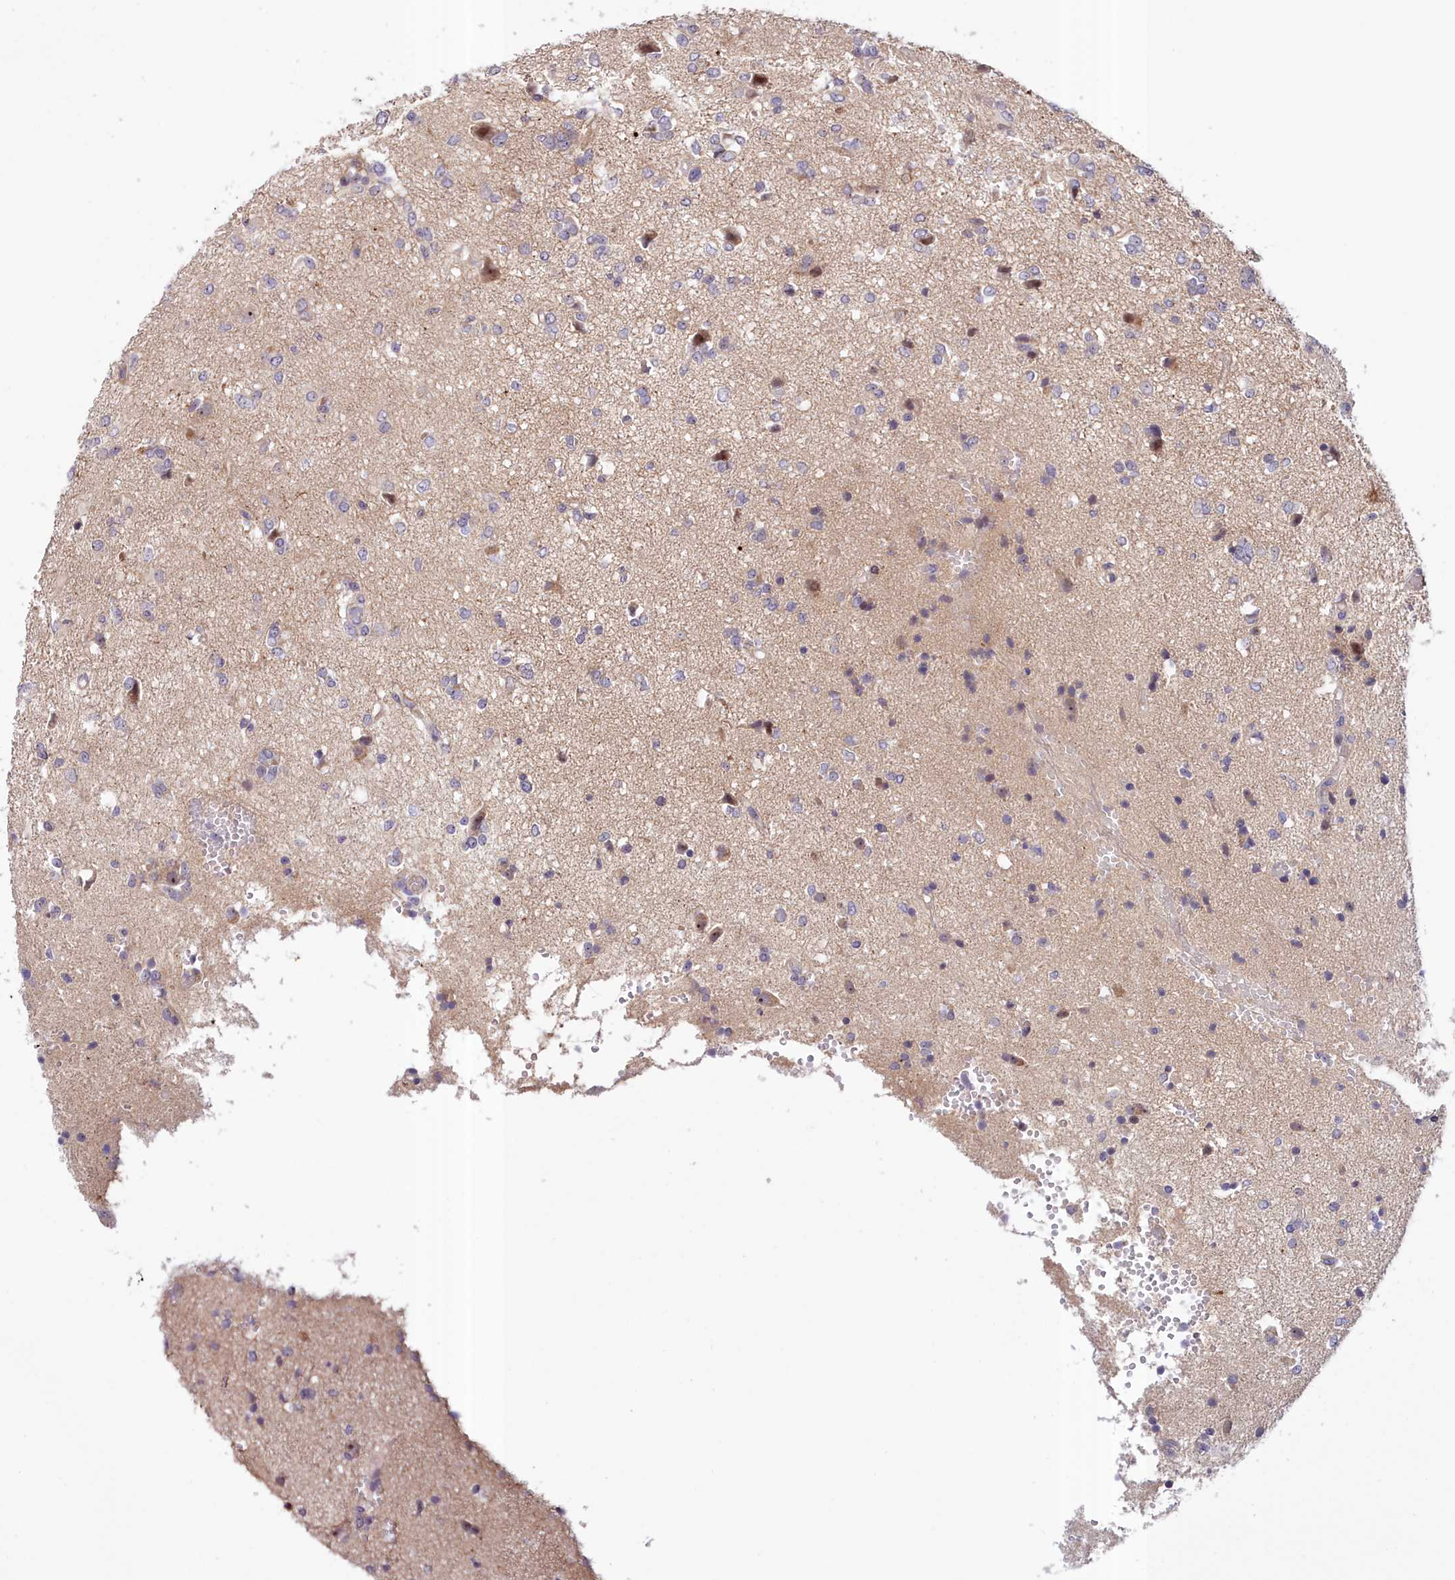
{"staining": {"intensity": "negative", "quantity": "none", "location": "none"}, "tissue": "glioma", "cell_type": "Tumor cells", "image_type": "cancer", "snomed": [{"axis": "morphology", "description": "Glioma, malignant, High grade"}, {"axis": "topography", "description": "Brain"}], "caption": "IHC micrograph of neoplastic tissue: human glioma stained with DAB shows no significant protein expression in tumor cells.", "gene": "NEURL4", "patient": {"sex": "female", "age": 59}}